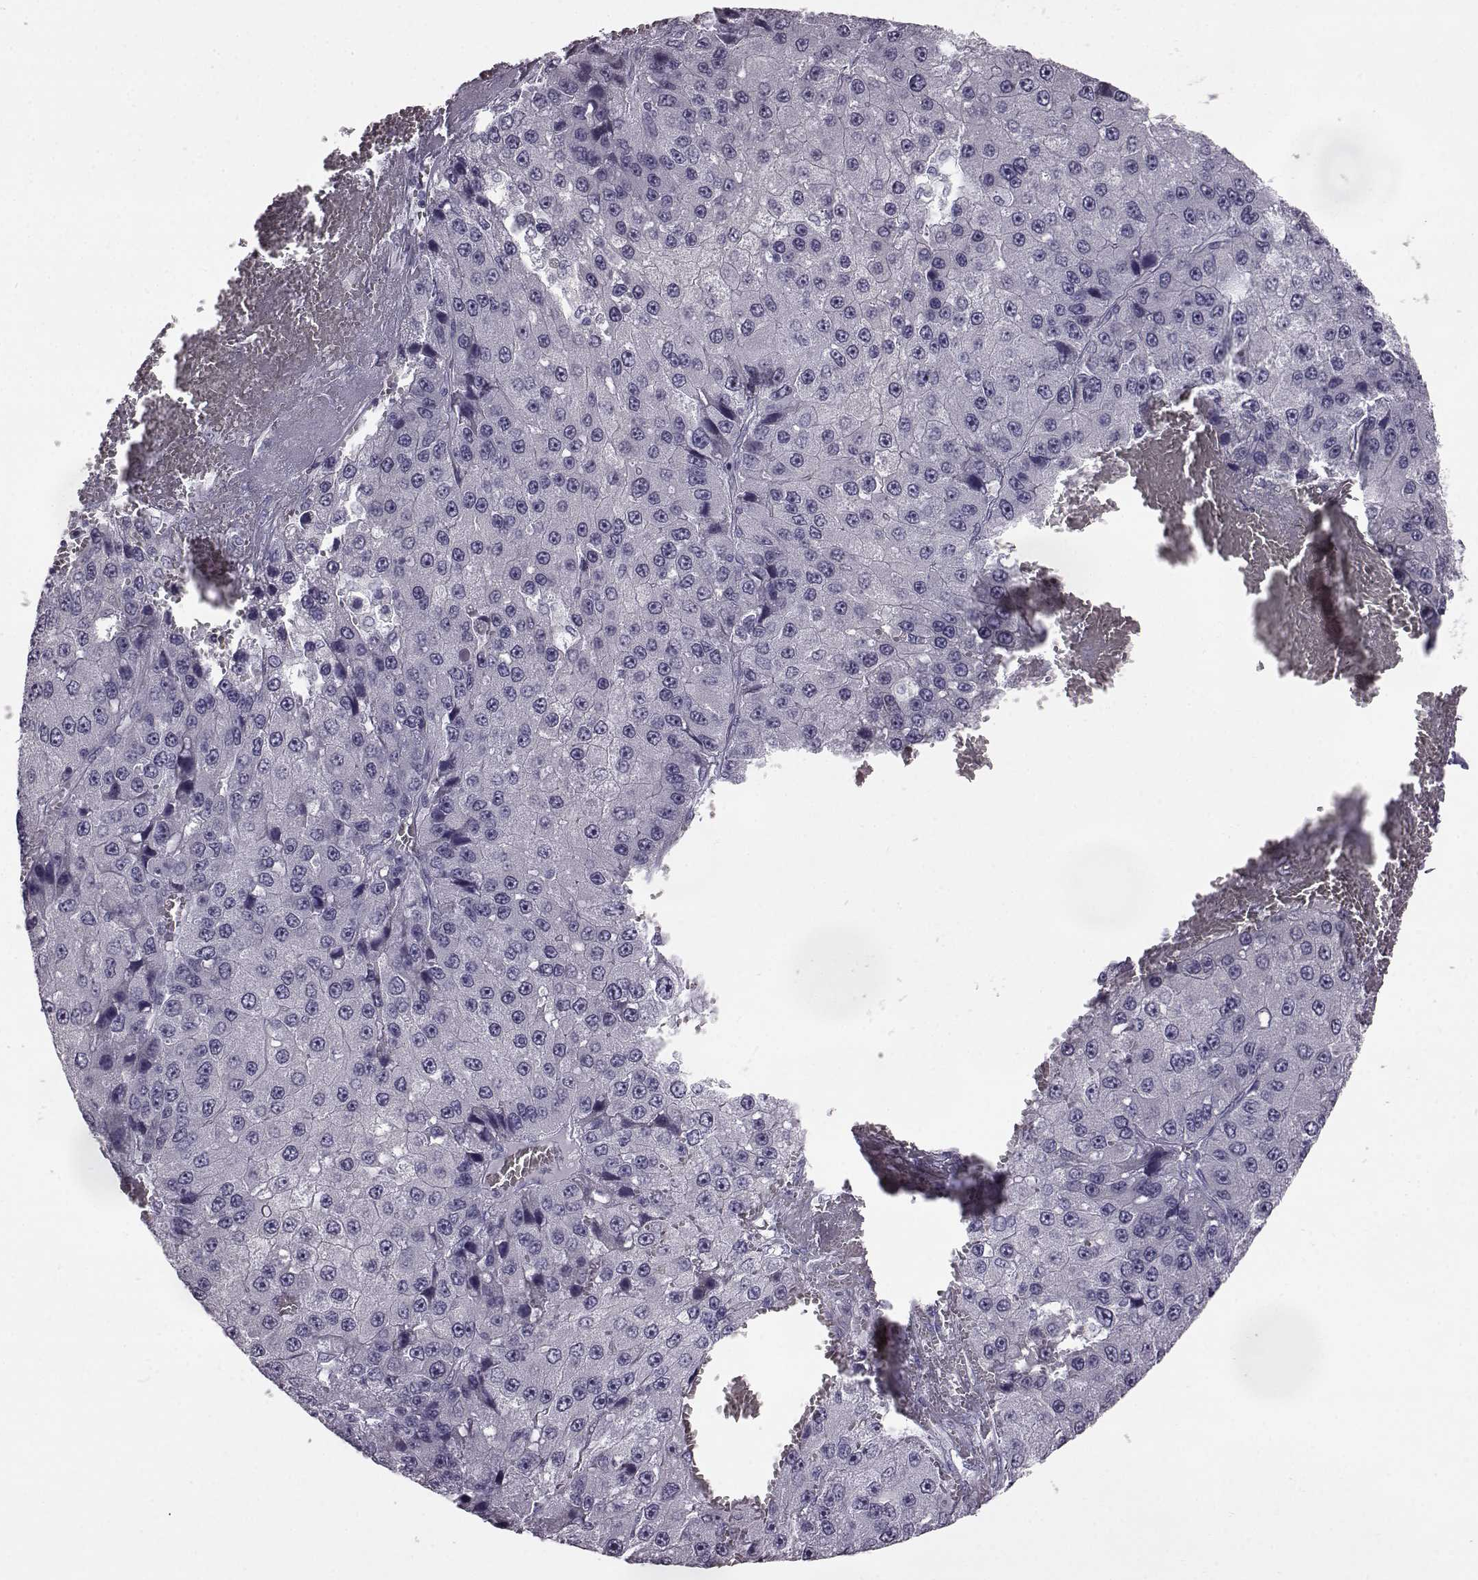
{"staining": {"intensity": "negative", "quantity": "none", "location": "none"}, "tissue": "liver cancer", "cell_type": "Tumor cells", "image_type": "cancer", "snomed": [{"axis": "morphology", "description": "Carcinoma, Hepatocellular, NOS"}, {"axis": "topography", "description": "Liver"}], "caption": "An immunohistochemistry (IHC) histopathology image of hepatocellular carcinoma (liver) is shown. There is no staining in tumor cells of hepatocellular carcinoma (liver).", "gene": "ODAD4", "patient": {"sex": "female", "age": 73}}